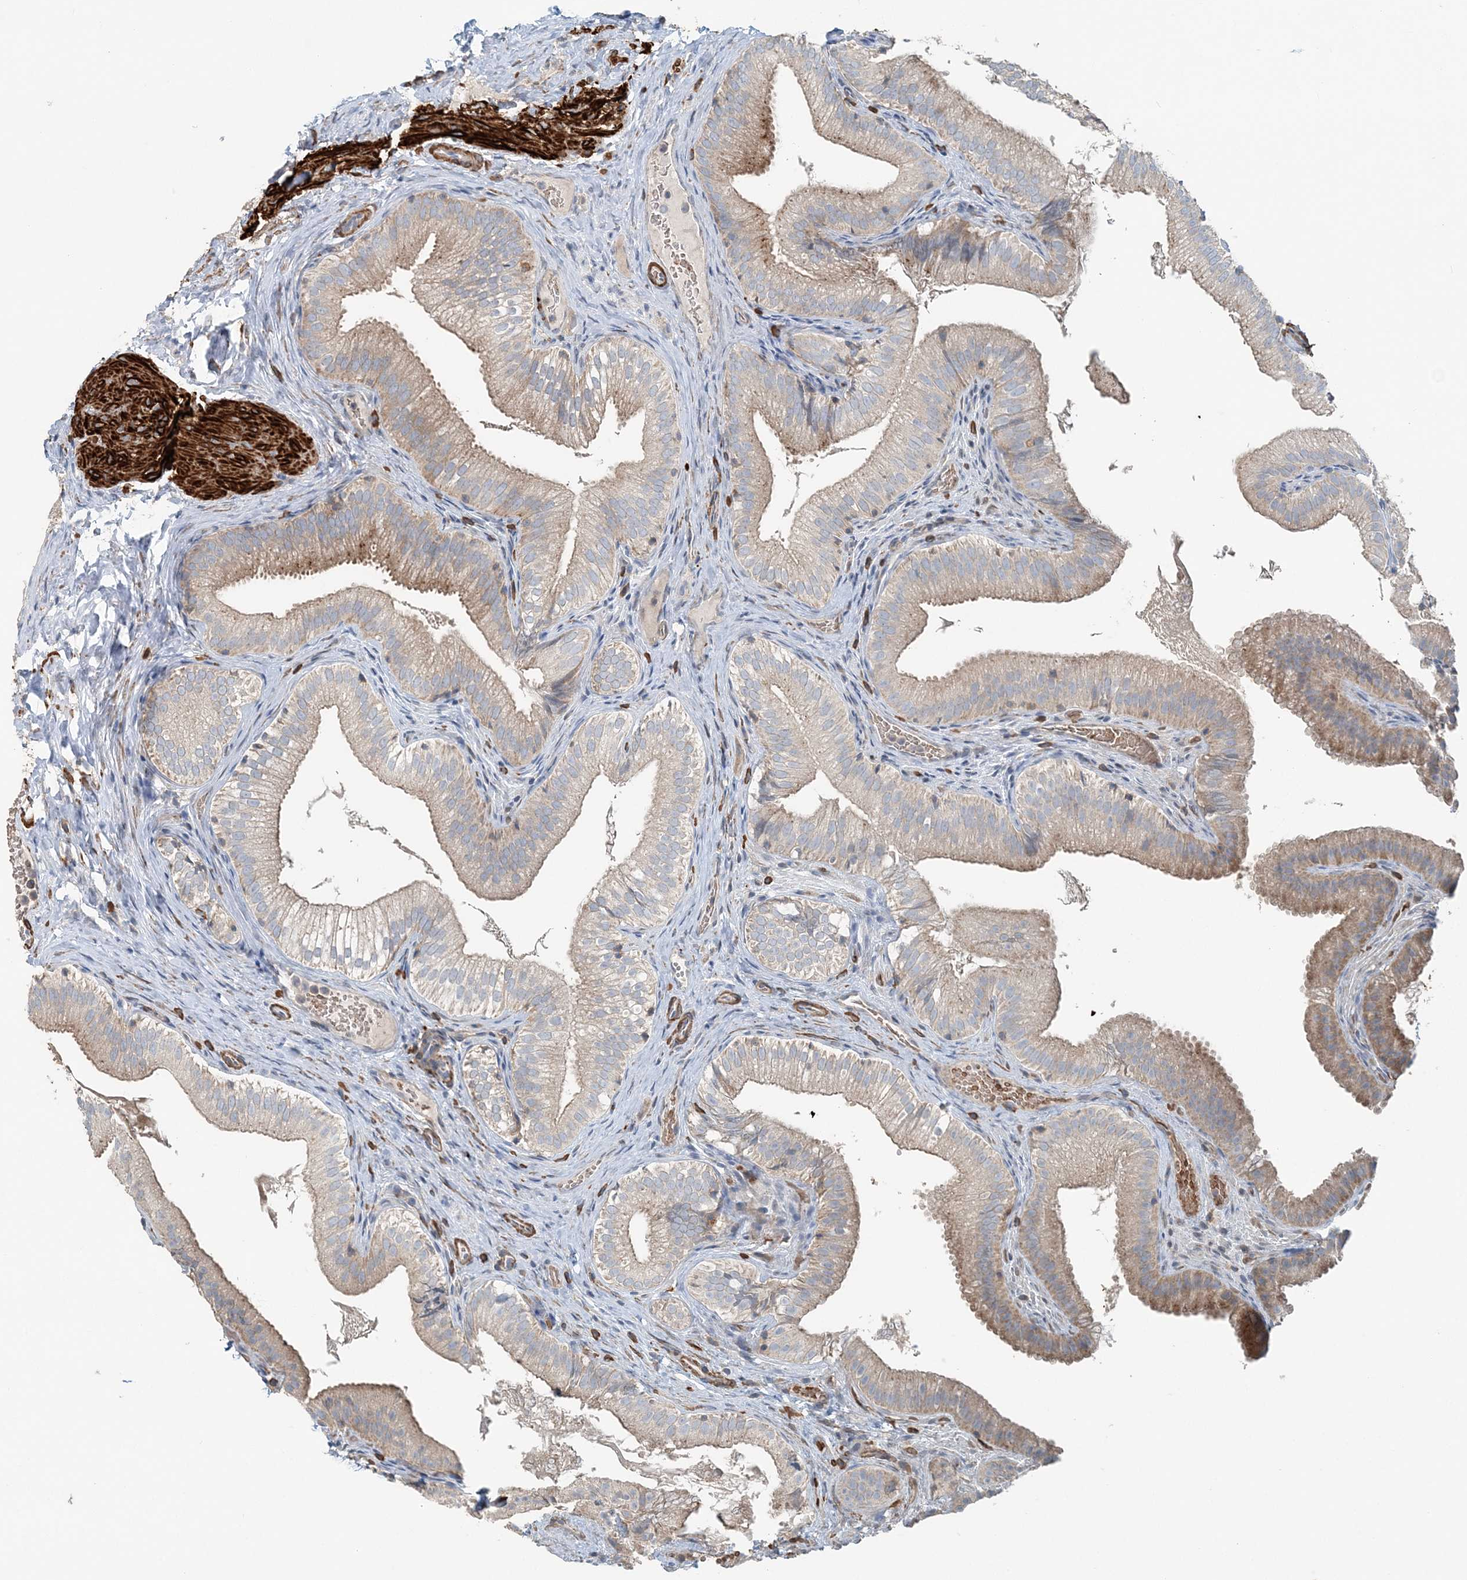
{"staining": {"intensity": "moderate", "quantity": "25%-75%", "location": "cytoplasmic/membranous"}, "tissue": "gallbladder", "cell_type": "Glandular cells", "image_type": "normal", "snomed": [{"axis": "morphology", "description": "Normal tissue, NOS"}, {"axis": "topography", "description": "Gallbladder"}], "caption": "Brown immunohistochemical staining in benign gallbladder demonstrates moderate cytoplasmic/membranous positivity in about 25%-75% of glandular cells. Using DAB (3,3'-diaminobenzidine) (brown) and hematoxylin (blue) stains, captured at high magnification using brightfield microscopy.", "gene": "TTI1", "patient": {"sex": "female", "age": 30}}